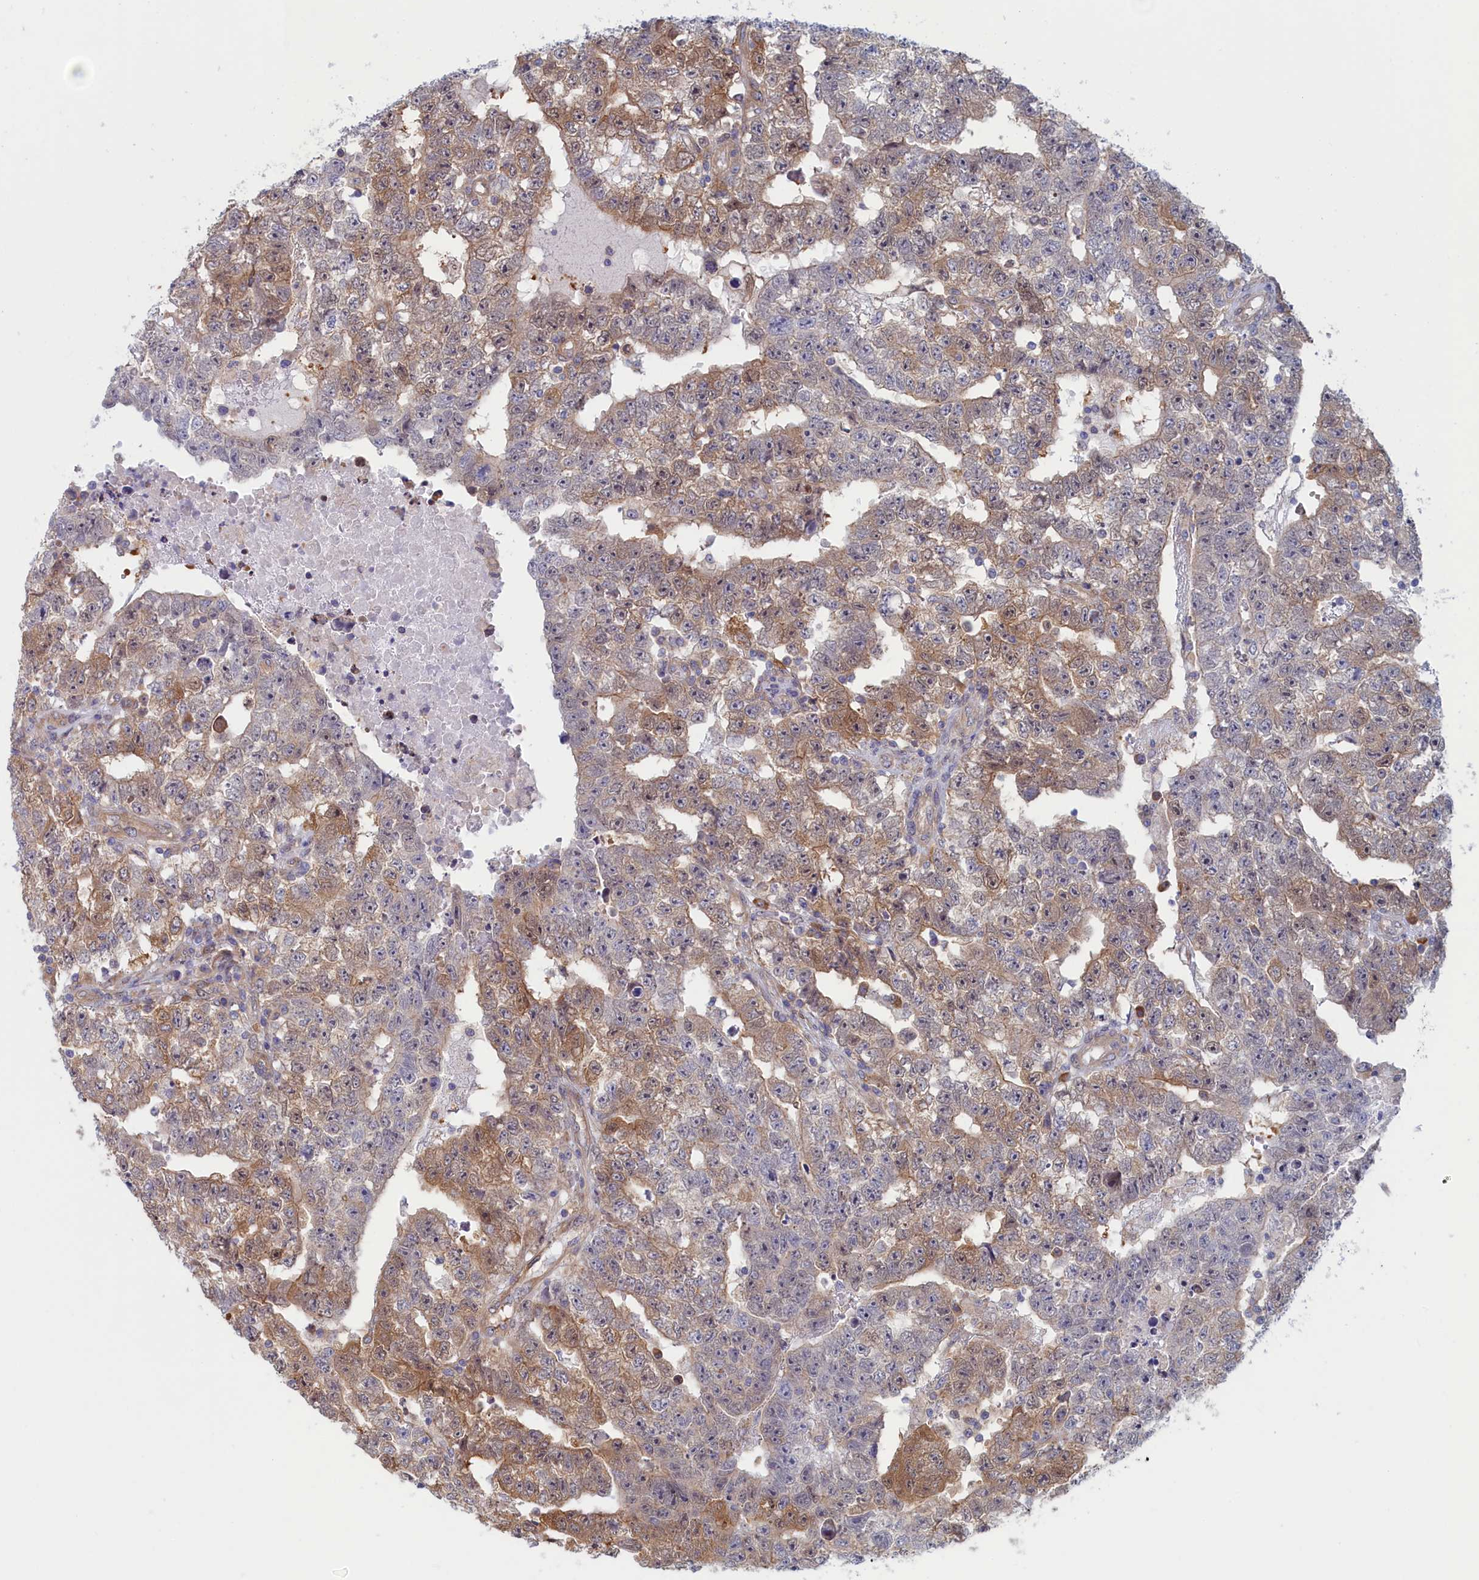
{"staining": {"intensity": "moderate", "quantity": "25%-75%", "location": "cytoplasmic/membranous"}, "tissue": "testis cancer", "cell_type": "Tumor cells", "image_type": "cancer", "snomed": [{"axis": "morphology", "description": "Carcinoma, Embryonal, NOS"}, {"axis": "topography", "description": "Testis"}], "caption": "About 25%-75% of tumor cells in human testis cancer exhibit moderate cytoplasmic/membranous protein expression as visualized by brown immunohistochemical staining.", "gene": "SYNDIG1L", "patient": {"sex": "male", "age": 25}}